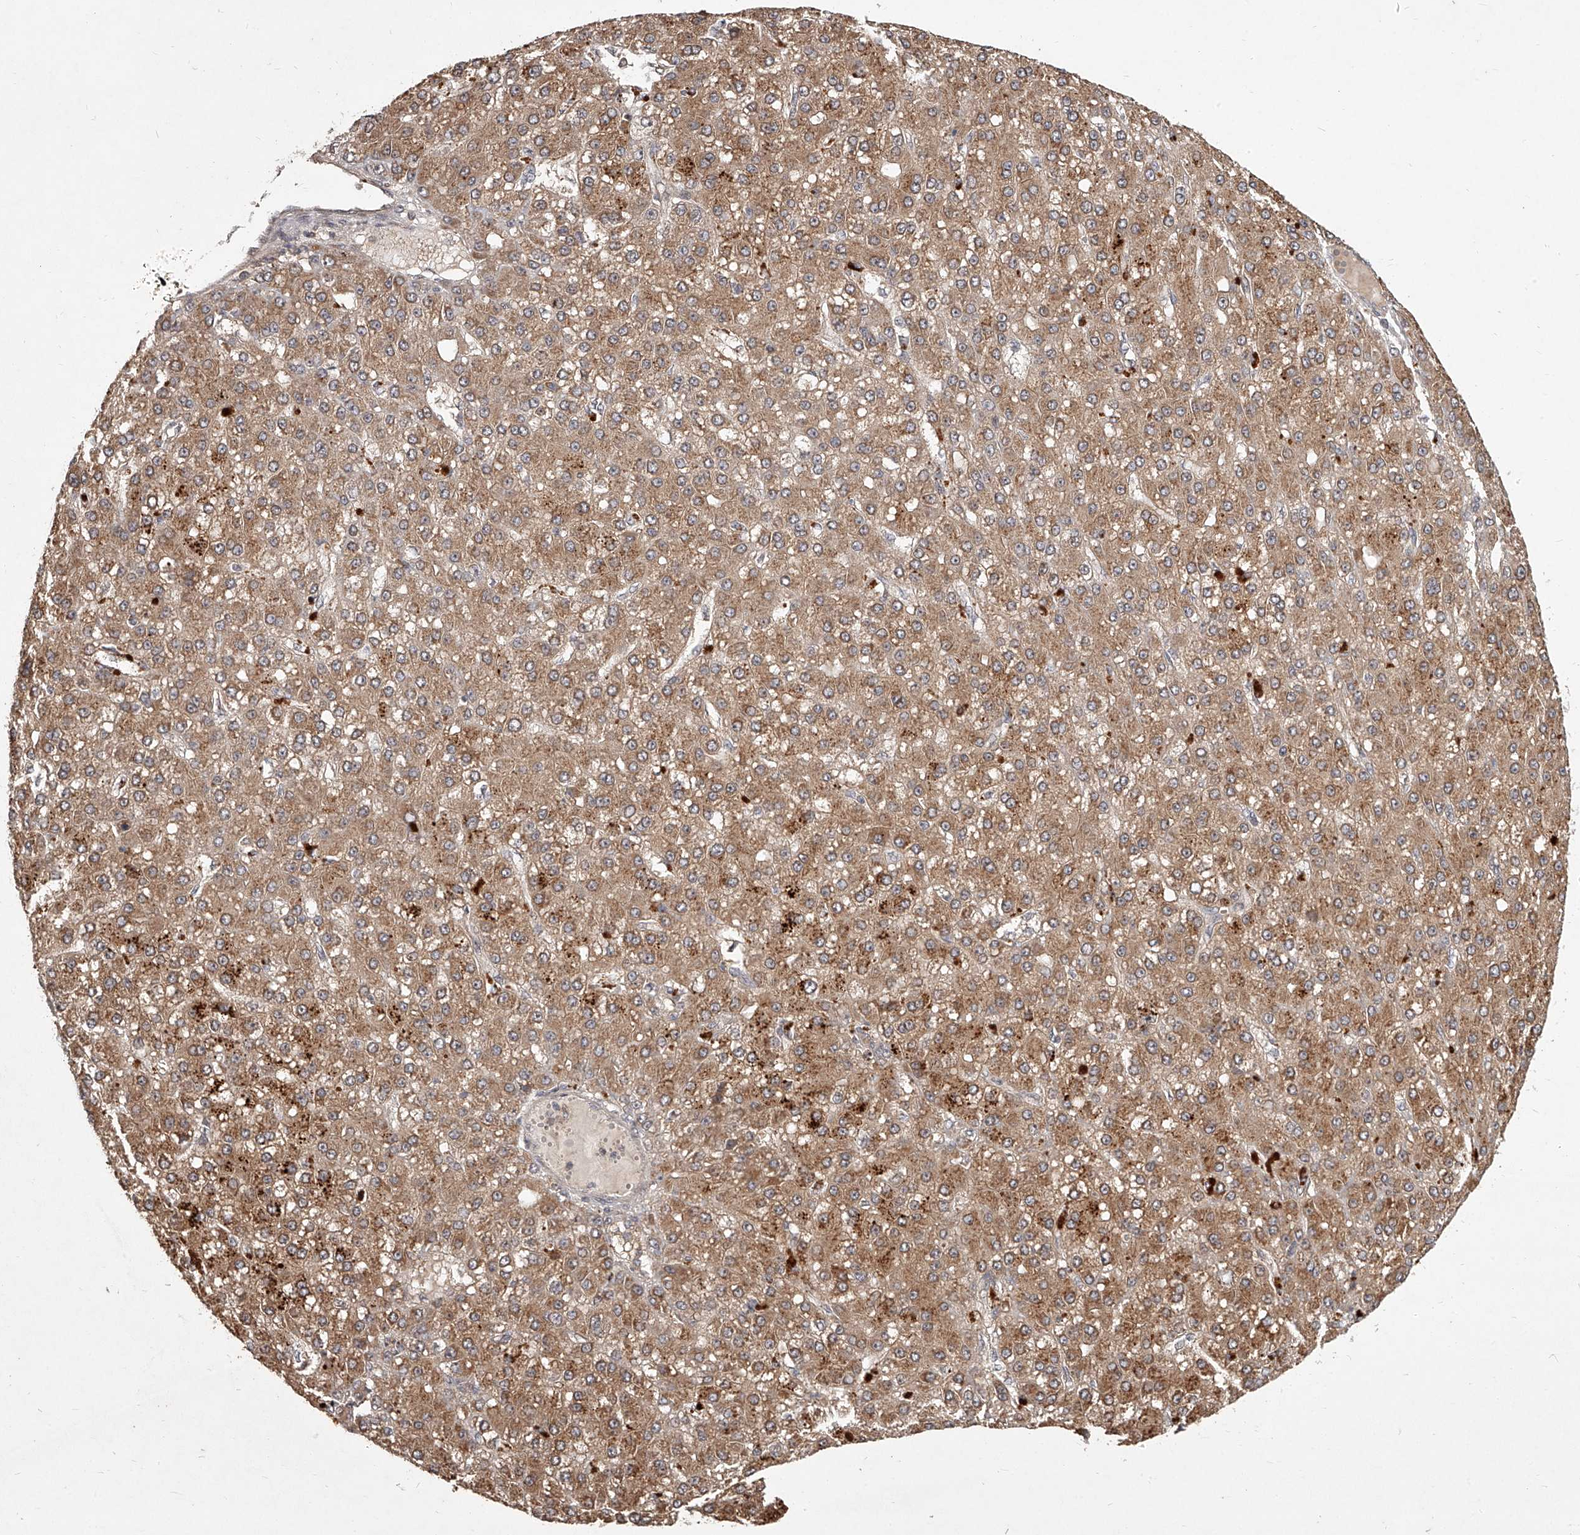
{"staining": {"intensity": "moderate", "quantity": ">75%", "location": "cytoplasmic/membranous"}, "tissue": "liver cancer", "cell_type": "Tumor cells", "image_type": "cancer", "snomed": [{"axis": "morphology", "description": "Carcinoma, Hepatocellular, NOS"}, {"axis": "topography", "description": "Liver"}], "caption": "About >75% of tumor cells in liver cancer display moderate cytoplasmic/membranous protein positivity as visualized by brown immunohistochemical staining.", "gene": "SLC37A1", "patient": {"sex": "male", "age": 67}}